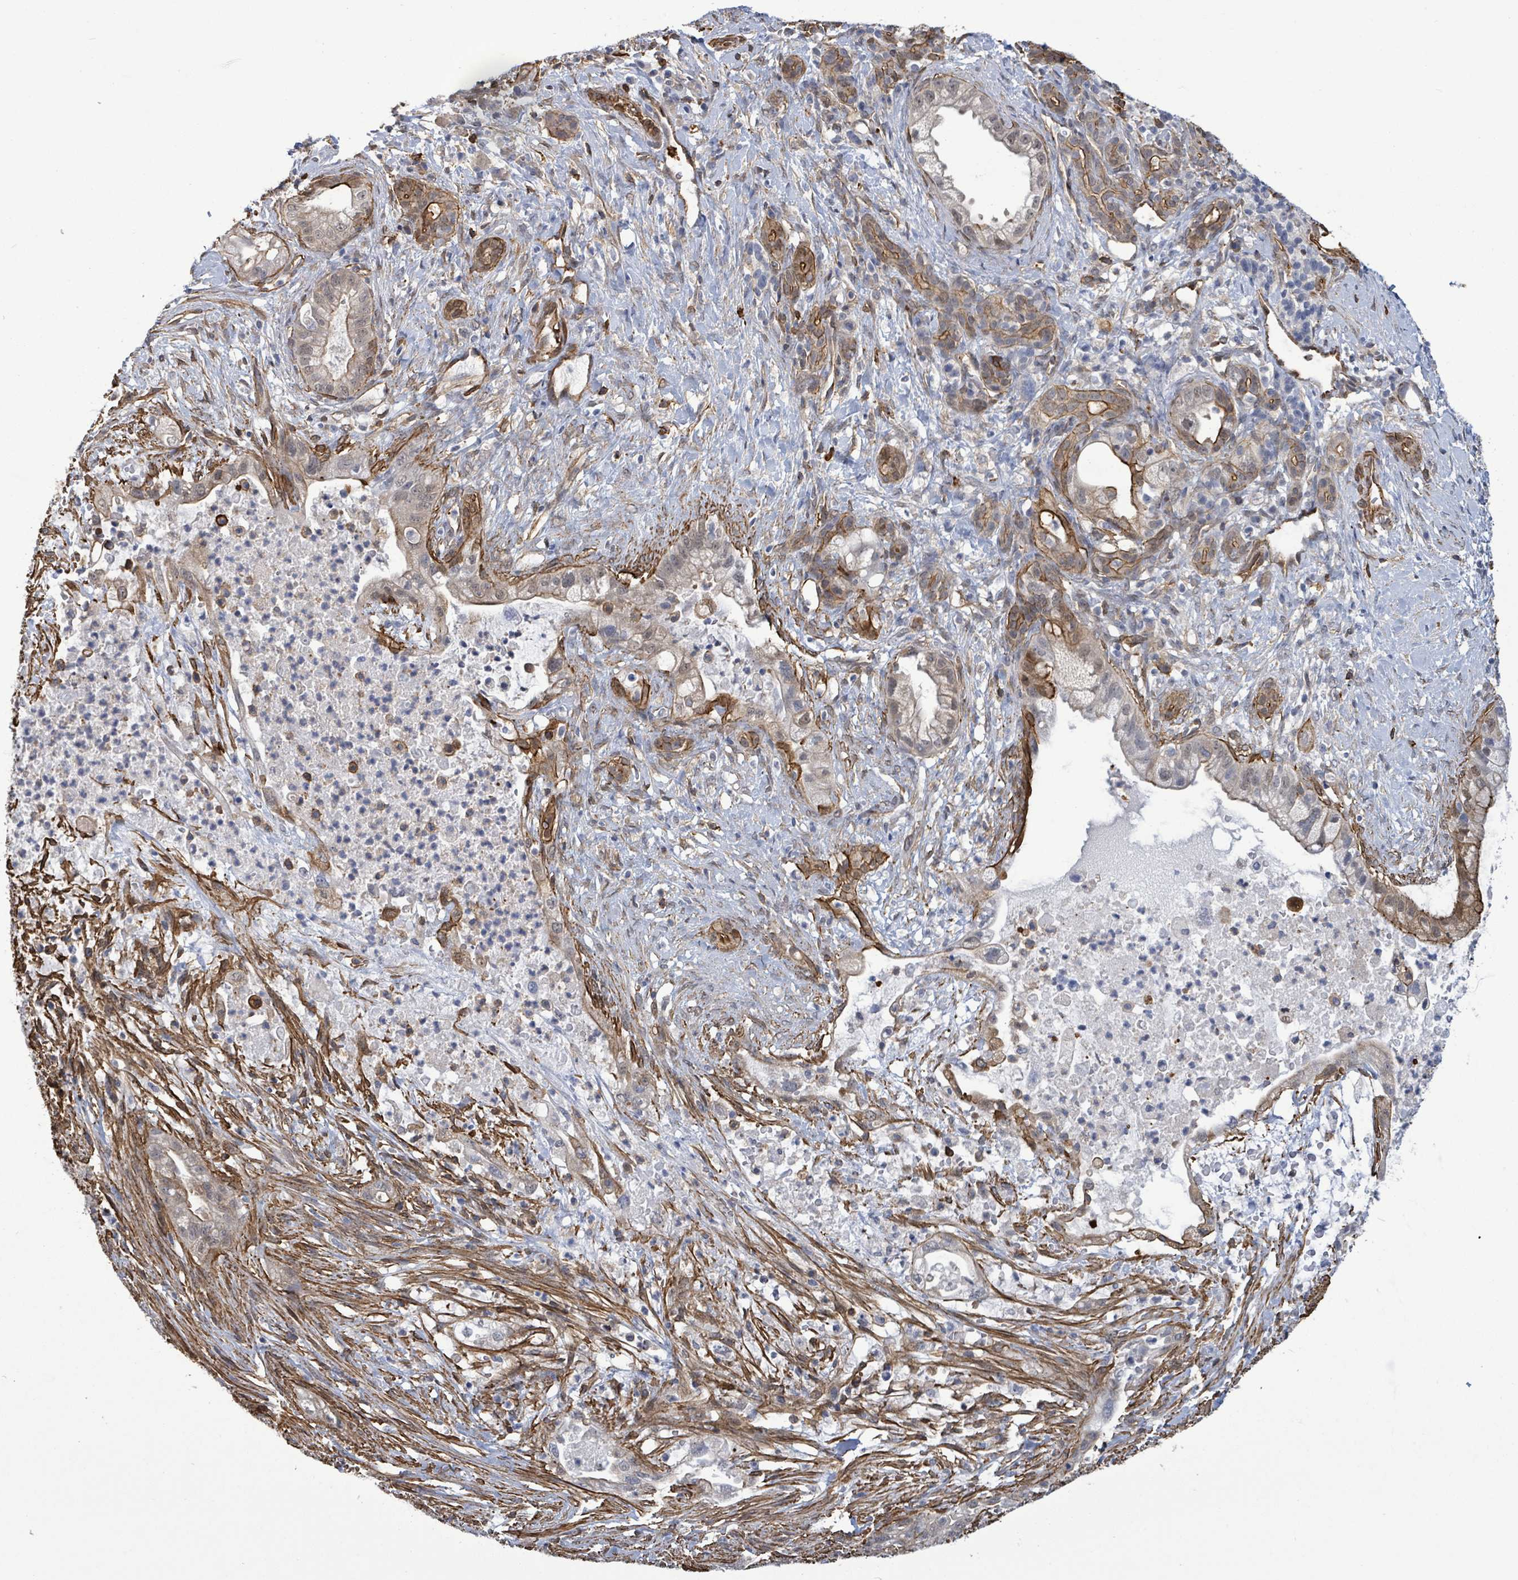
{"staining": {"intensity": "moderate", "quantity": "<25%", "location": "cytoplasmic/membranous"}, "tissue": "pancreatic cancer", "cell_type": "Tumor cells", "image_type": "cancer", "snomed": [{"axis": "morphology", "description": "Adenocarcinoma, NOS"}, {"axis": "topography", "description": "Pancreas"}], "caption": "Tumor cells show moderate cytoplasmic/membranous staining in about <25% of cells in pancreatic adenocarcinoma.", "gene": "PRKRIP1", "patient": {"sex": "male", "age": 44}}